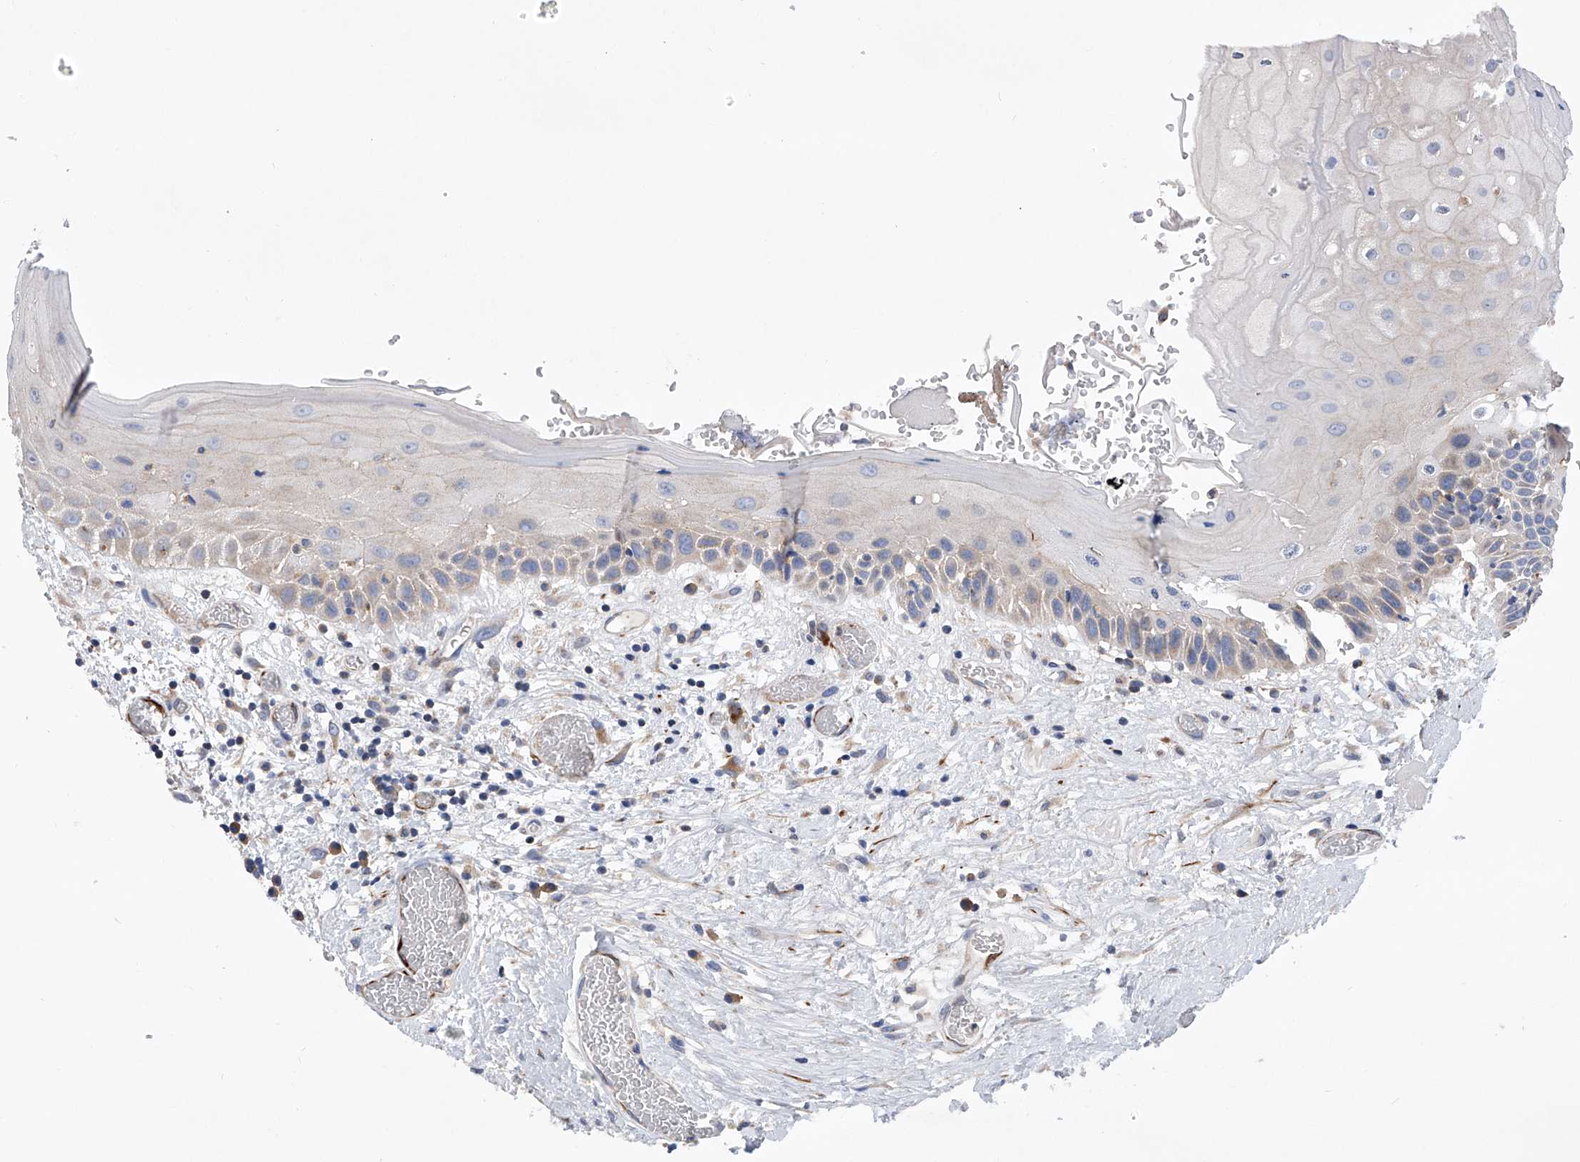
{"staining": {"intensity": "negative", "quantity": "none", "location": "none"}, "tissue": "oral mucosa", "cell_type": "Squamous epithelial cells", "image_type": "normal", "snomed": [{"axis": "morphology", "description": "Normal tissue, NOS"}, {"axis": "topography", "description": "Oral tissue"}], "caption": "IHC micrograph of benign human oral mucosa stained for a protein (brown), which reveals no staining in squamous epithelial cells.", "gene": "MLYCD", "patient": {"sex": "female", "age": 76}}